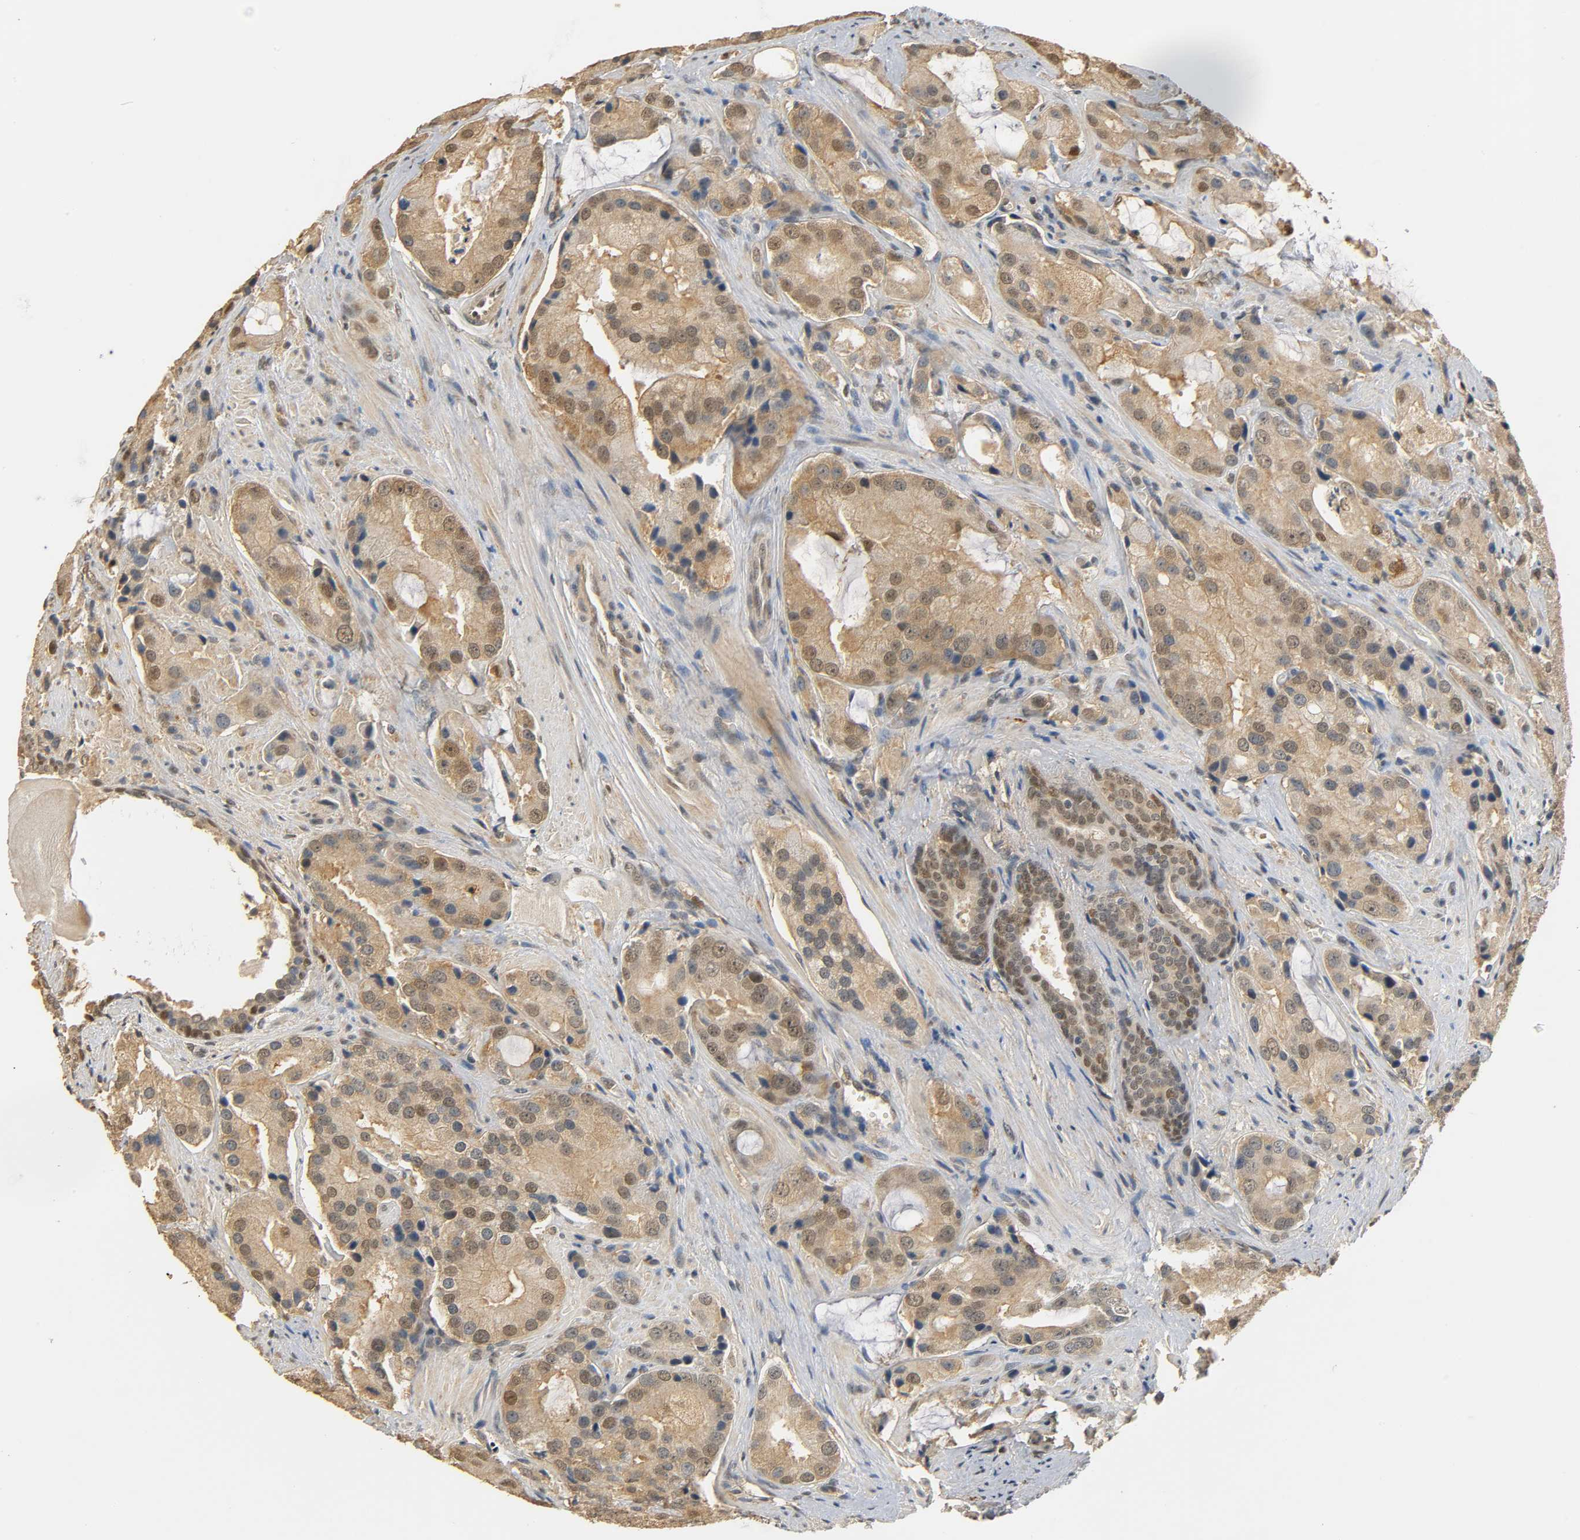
{"staining": {"intensity": "weak", "quantity": ">75%", "location": "cytoplasmic/membranous"}, "tissue": "prostate cancer", "cell_type": "Tumor cells", "image_type": "cancer", "snomed": [{"axis": "morphology", "description": "Adenocarcinoma, High grade"}, {"axis": "topography", "description": "Prostate"}], "caption": "Protein staining by immunohistochemistry (IHC) exhibits weak cytoplasmic/membranous expression in approximately >75% of tumor cells in high-grade adenocarcinoma (prostate). (DAB (3,3'-diaminobenzidine) IHC with brightfield microscopy, high magnification).", "gene": "ZFPM2", "patient": {"sex": "male", "age": 70}}